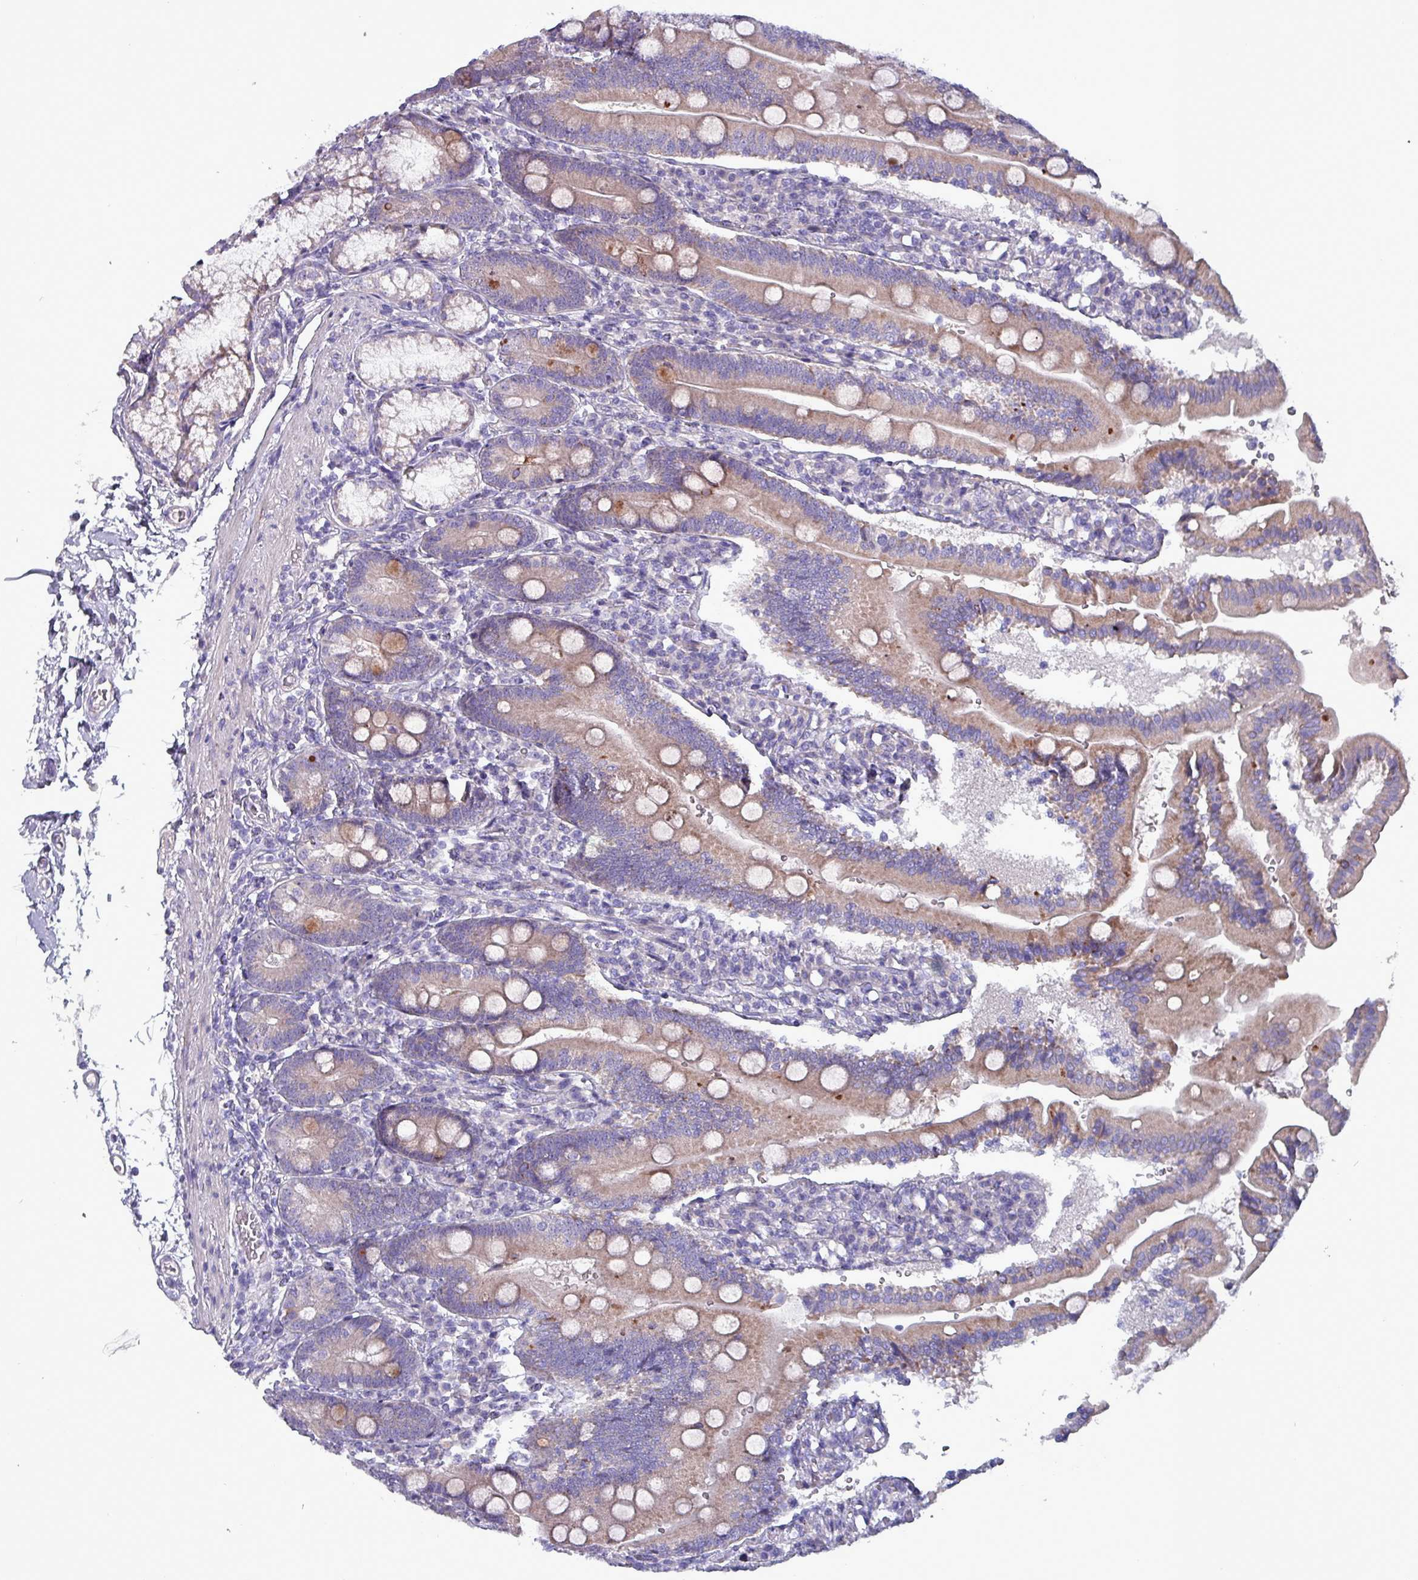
{"staining": {"intensity": "strong", "quantity": "25%-75%", "location": "cytoplasmic/membranous"}, "tissue": "duodenum", "cell_type": "Glandular cells", "image_type": "normal", "snomed": [{"axis": "morphology", "description": "Normal tissue, NOS"}, {"axis": "topography", "description": "Duodenum"}], "caption": "A brown stain shows strong cytoplasmic/membranous positivity of a protein in glandular cells of normal human duodenum. Ihc stains the protein in brown and the nuclei are stained blue.", "gene": "HSD3B7", "patient": {"sex": "female", "age": 67}}